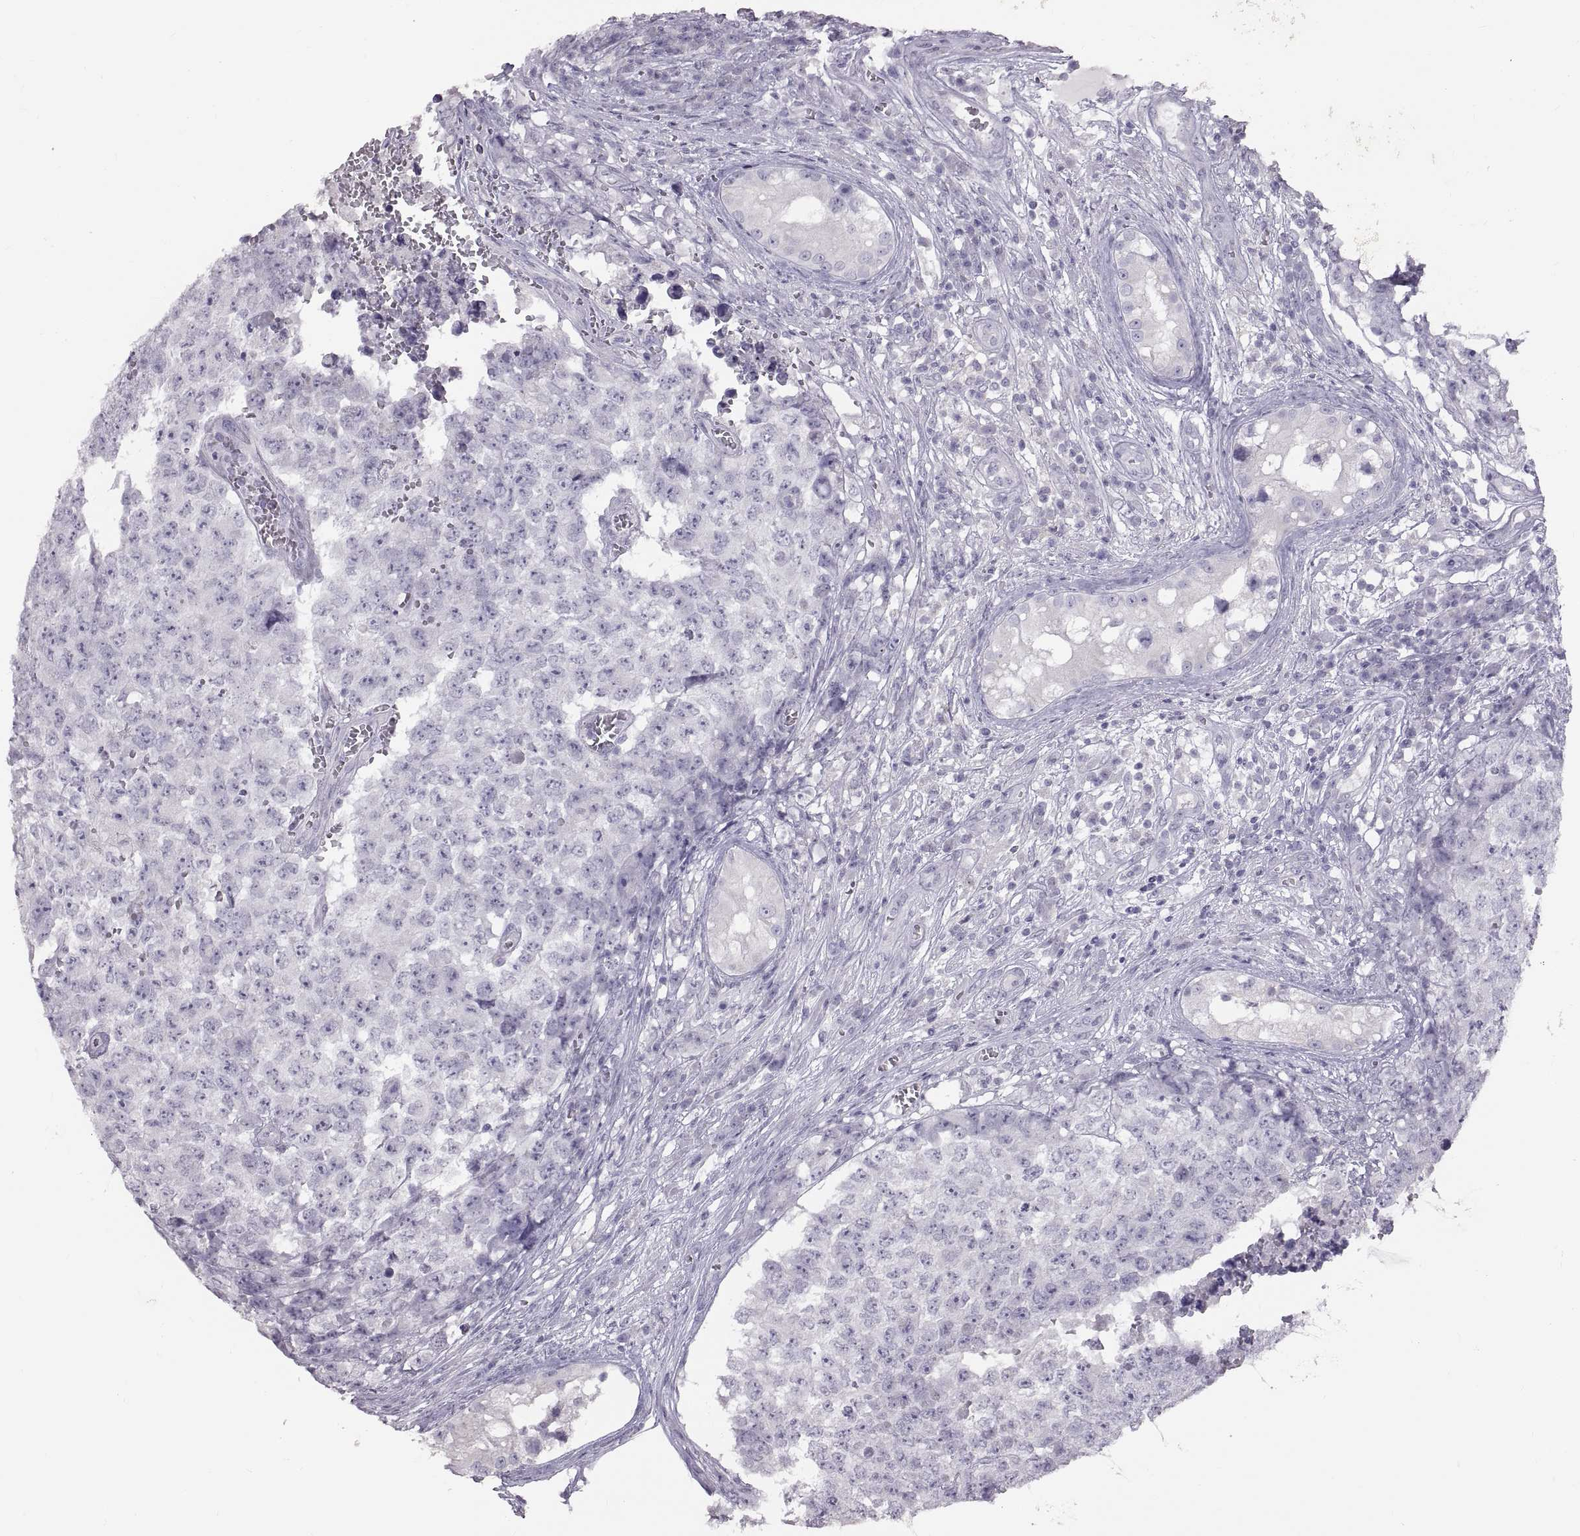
{"staining": {"intensity": "negative", "quantity": "none", "location": "none"}, "tissue": "testis cancer", "cell_type": "Tumor cells", "image_type": "cancer", "snomed": [{"axis": "morphology", "description": "Carcinoma, Embryonal, NOS"}, {"axis": "topography", "description": "Testis"}], "caption": "The immunohistochemistry photomicrograph has no significant expression in tumor cells of testis cancer (embryonal carcinoma) tissue. (Brightfield microscopy of DAB (3,3'-diaminobenzidine) immunohistochemistry (IHC) at high magnification).", "gene": "WBP2NL", "patient": {"sex": "male", "age": 23}}